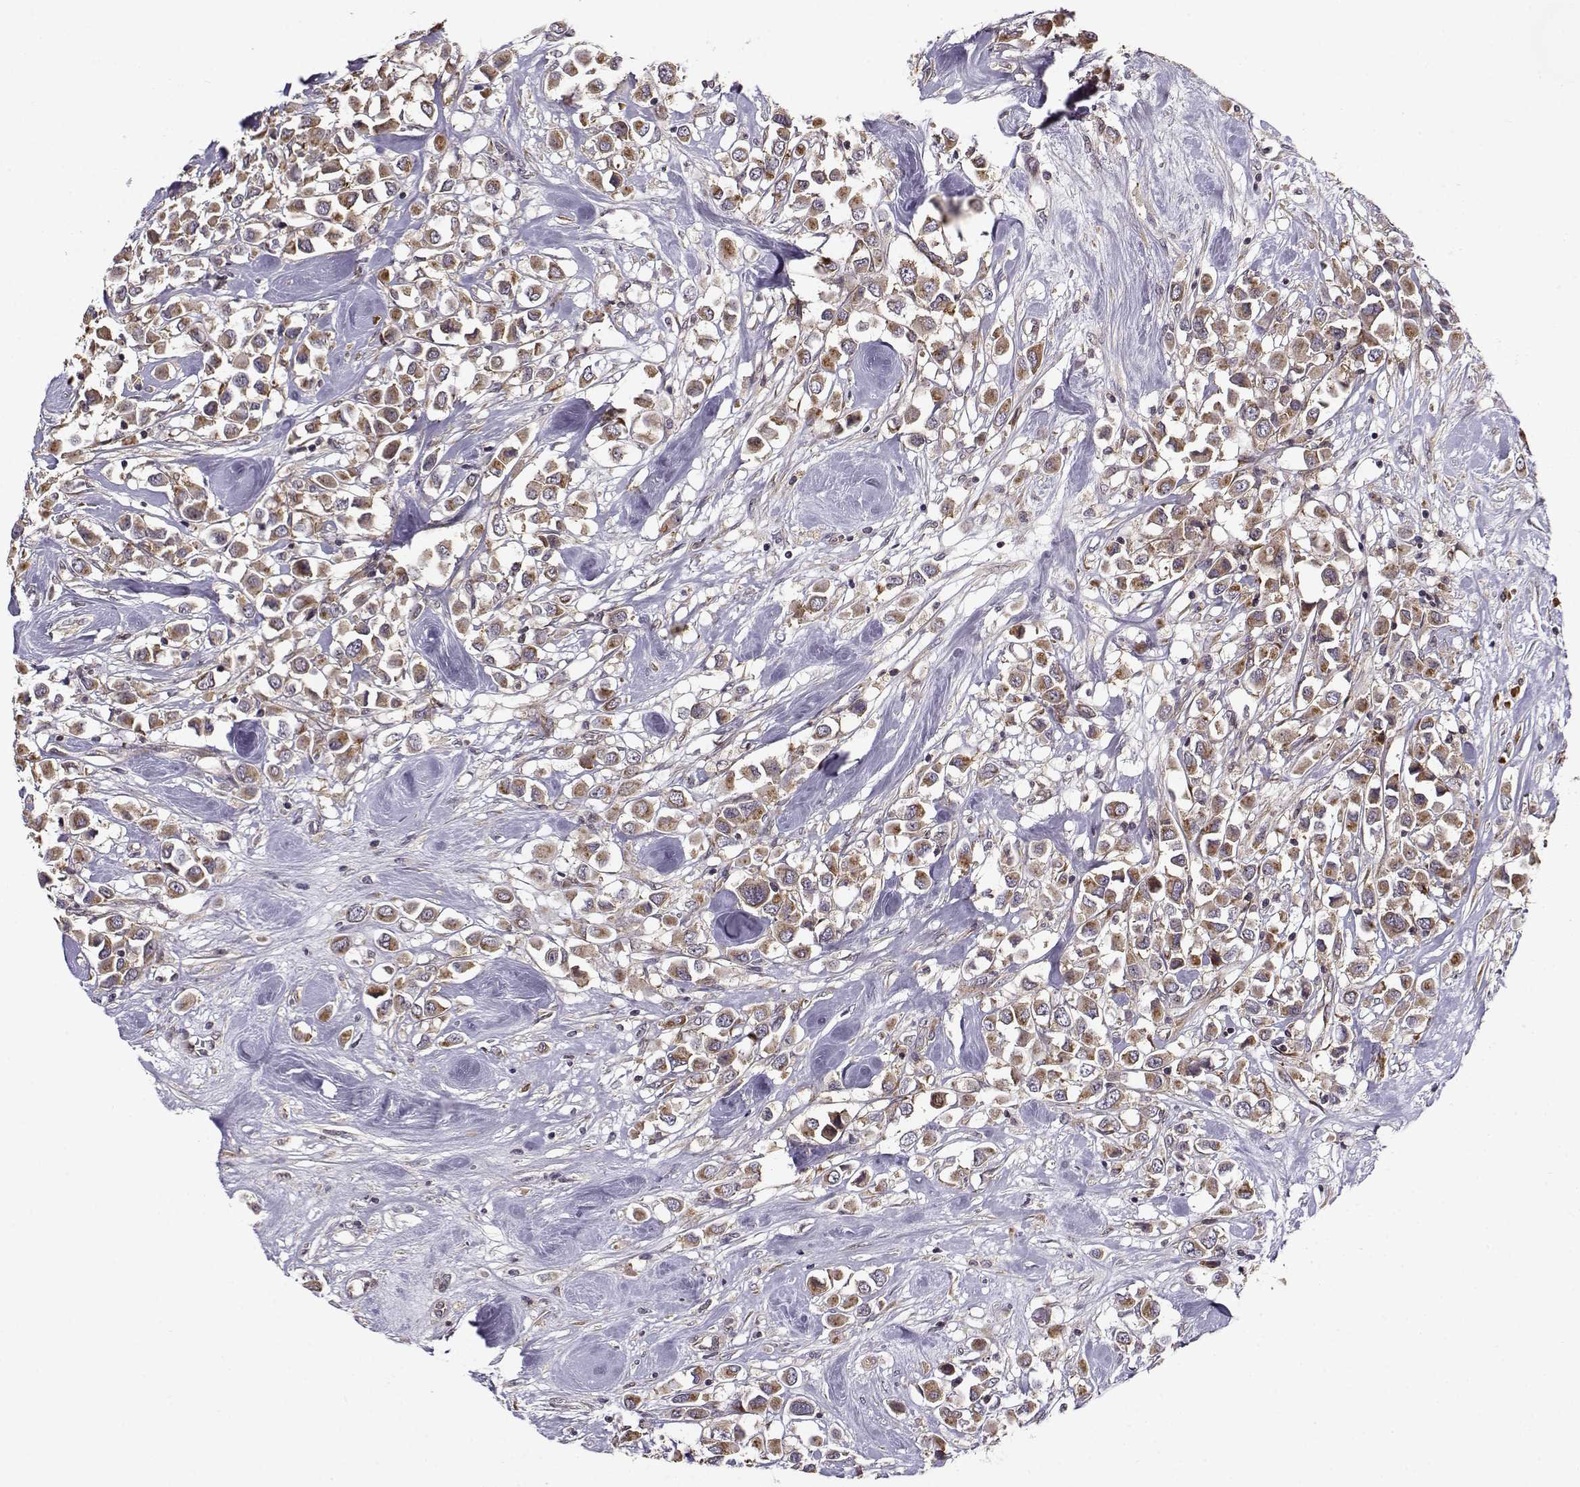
{"staining": {"intensity": "moderate", "quantity": ">75%", "location": "cytoplasmic/membranous"}, "tissue": "breast cancer", "cell_type": "Tumor cells", "image_type": "cancer", "snomed": [{"axis": "morphology", "description": "Duct carcinoma"}, {"axis": "topography", "description": "Breast"}], "caption": "This is a micrograph of immunohistochemistry (IHC) staining of invasive ductal carcinoma (breast), which shows moderate positivity in the cytoplasmic/membranous of tumor cells.", "gene": "RPL31", "patient": {"sex": "female", "age": 61}}